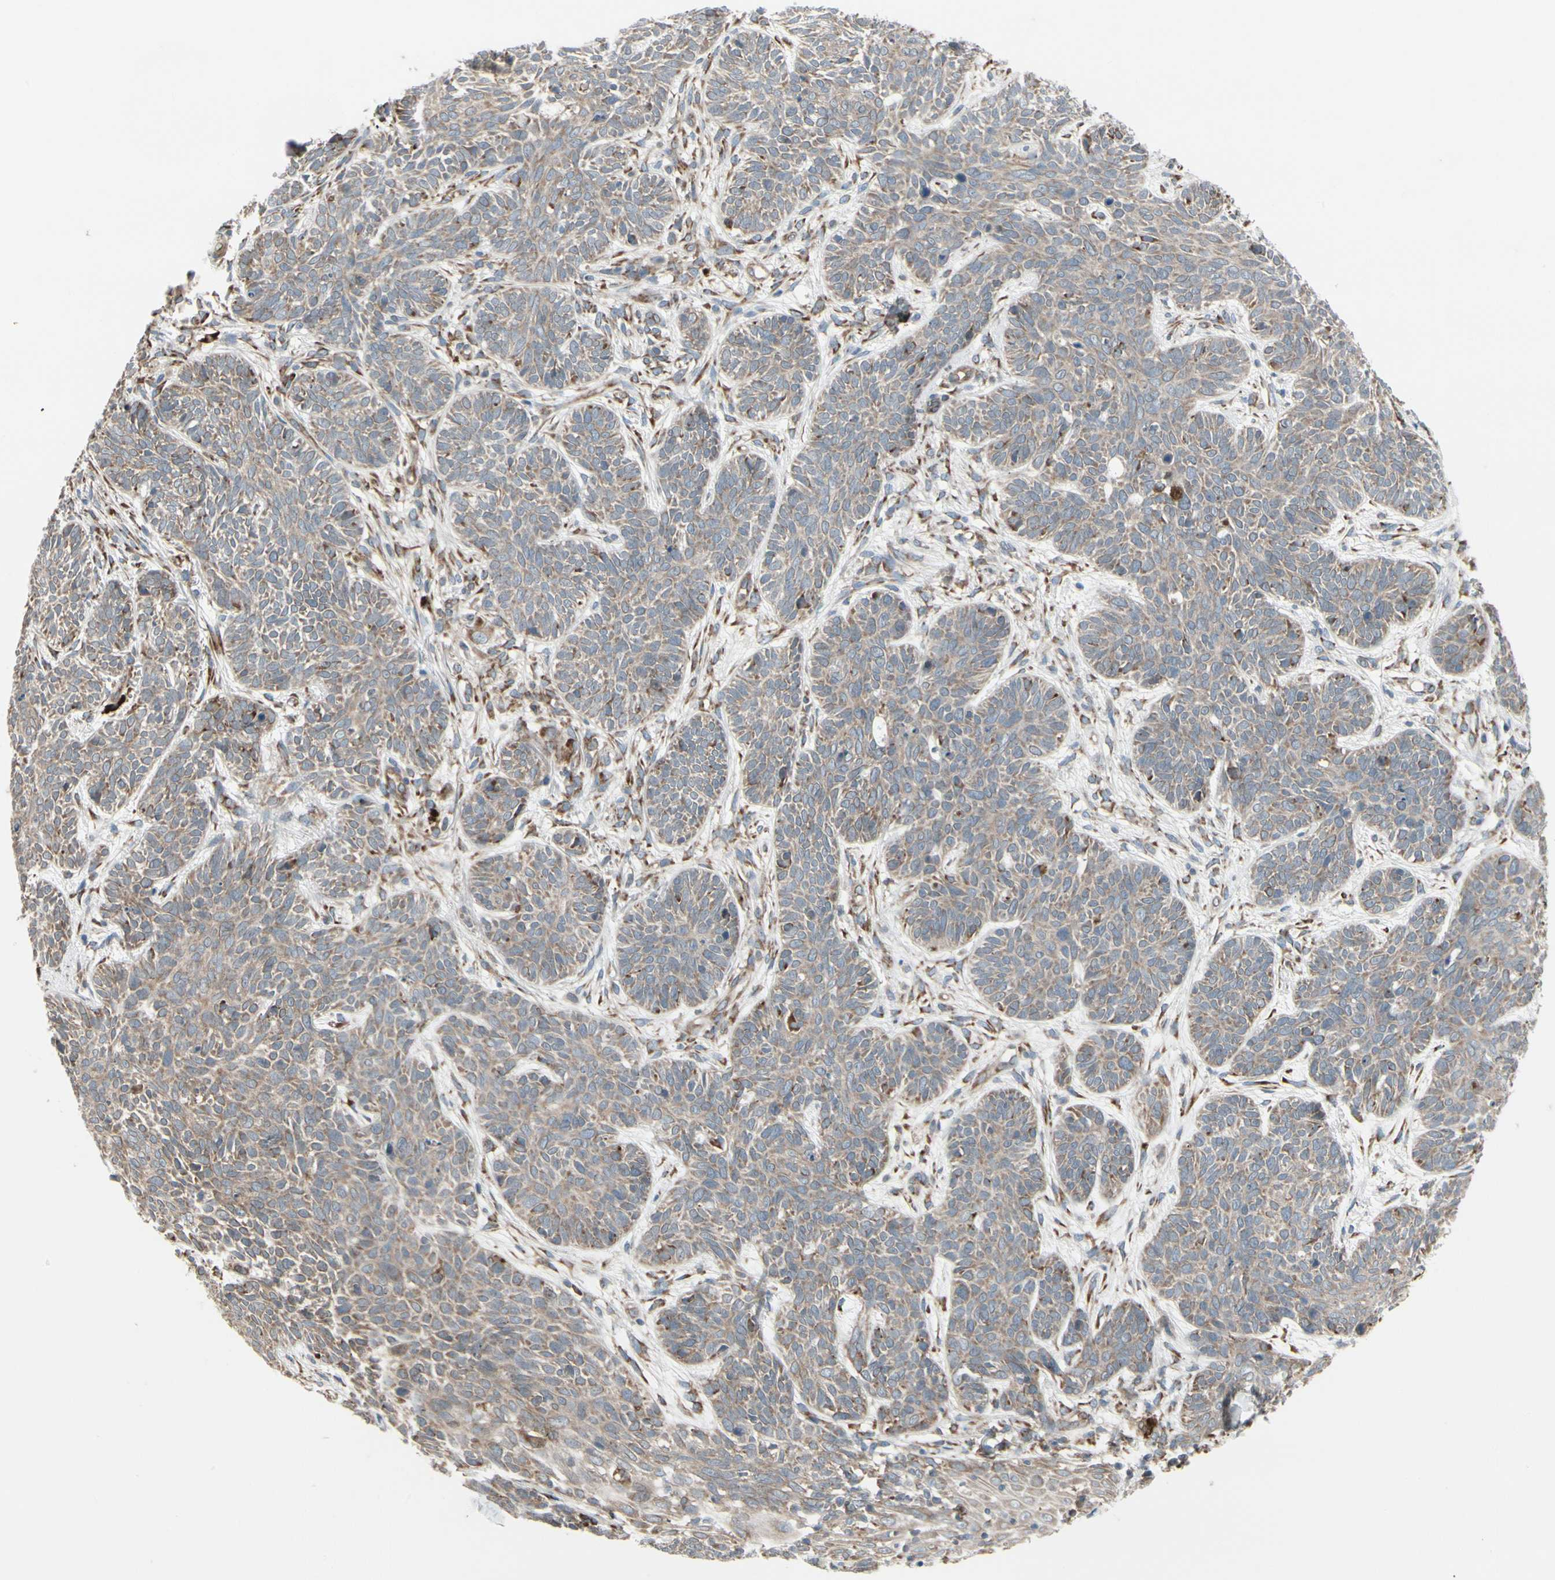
{"staining": {"intensity": "weak", "quantity": ">75%", "location": "cytoplasmic/membranous"}, "tissue": "skin cancer", "cell_type": "Tumor cells", "image_type": "cancer", "snomed": [{"axis": "morphology", "description": "Normal tissue, NOS"}, {"axis": "morphology", "description": "Basal cell carcinoma"}, {"axis": "topography", "description": "Skin"}], "caption": "Tumor cells show low levels of weak cytoplasmic/membranous positivity in about >75% of cells in skin cancer.", "gene": "FNDC3A", "patient": {"sex": "male", "age": 52}}